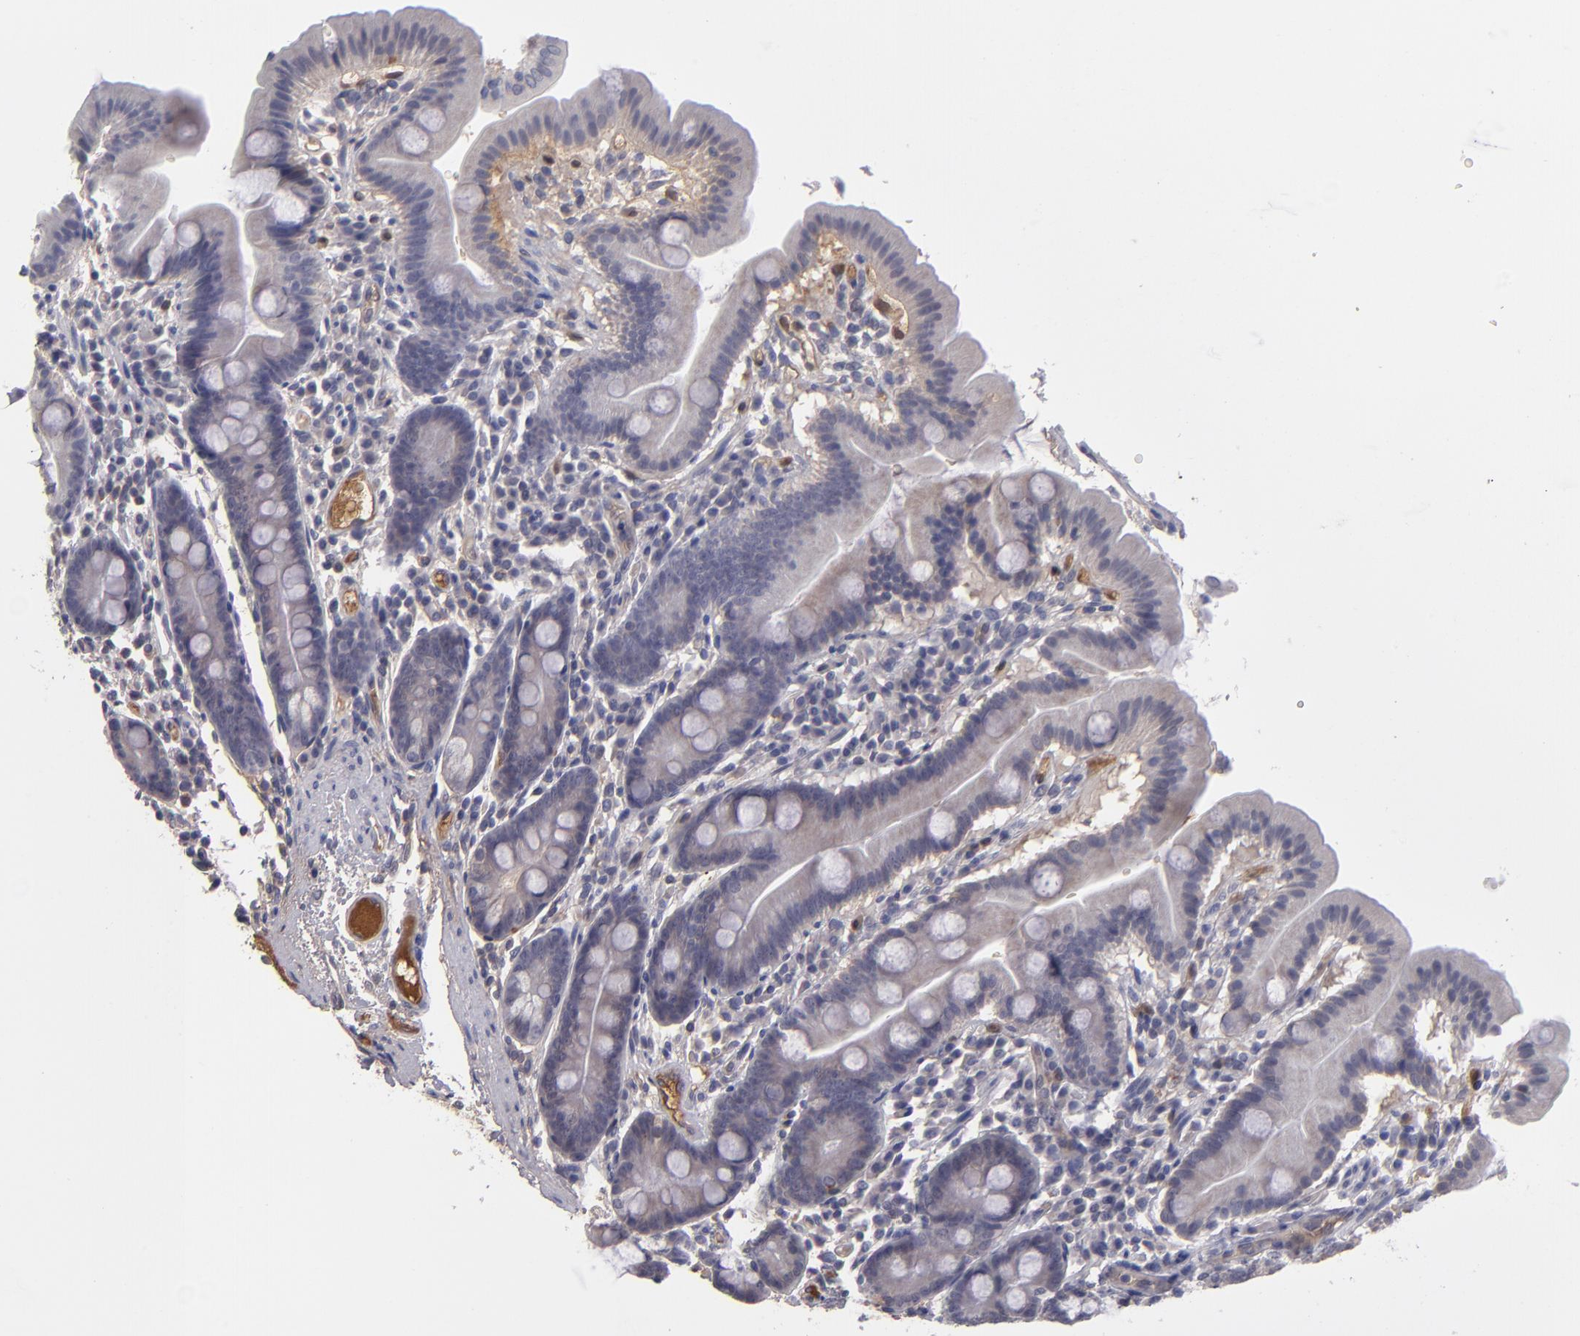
{"staining": {"intensity": "negative", "quantity": "none", "location": "none"}, "tissue": "duodenum", "cell_type": "Glandular cells", "image_type": "normal", "snomed": [{"axis": "morphology", "description": "Normal tissue, NOS"}, {"axis": "topography", "description": "Duodenum"}], "caption": "A micrograph of human duodenum is negative for staining in glandular cells. Brightfield microscopy of immunohistochemistry stained with DAB (brown) and hematoxylin (blue), captured at high magnification.", "gene": "ITIH4", "patient": {"sex": "male", "age": 50}}